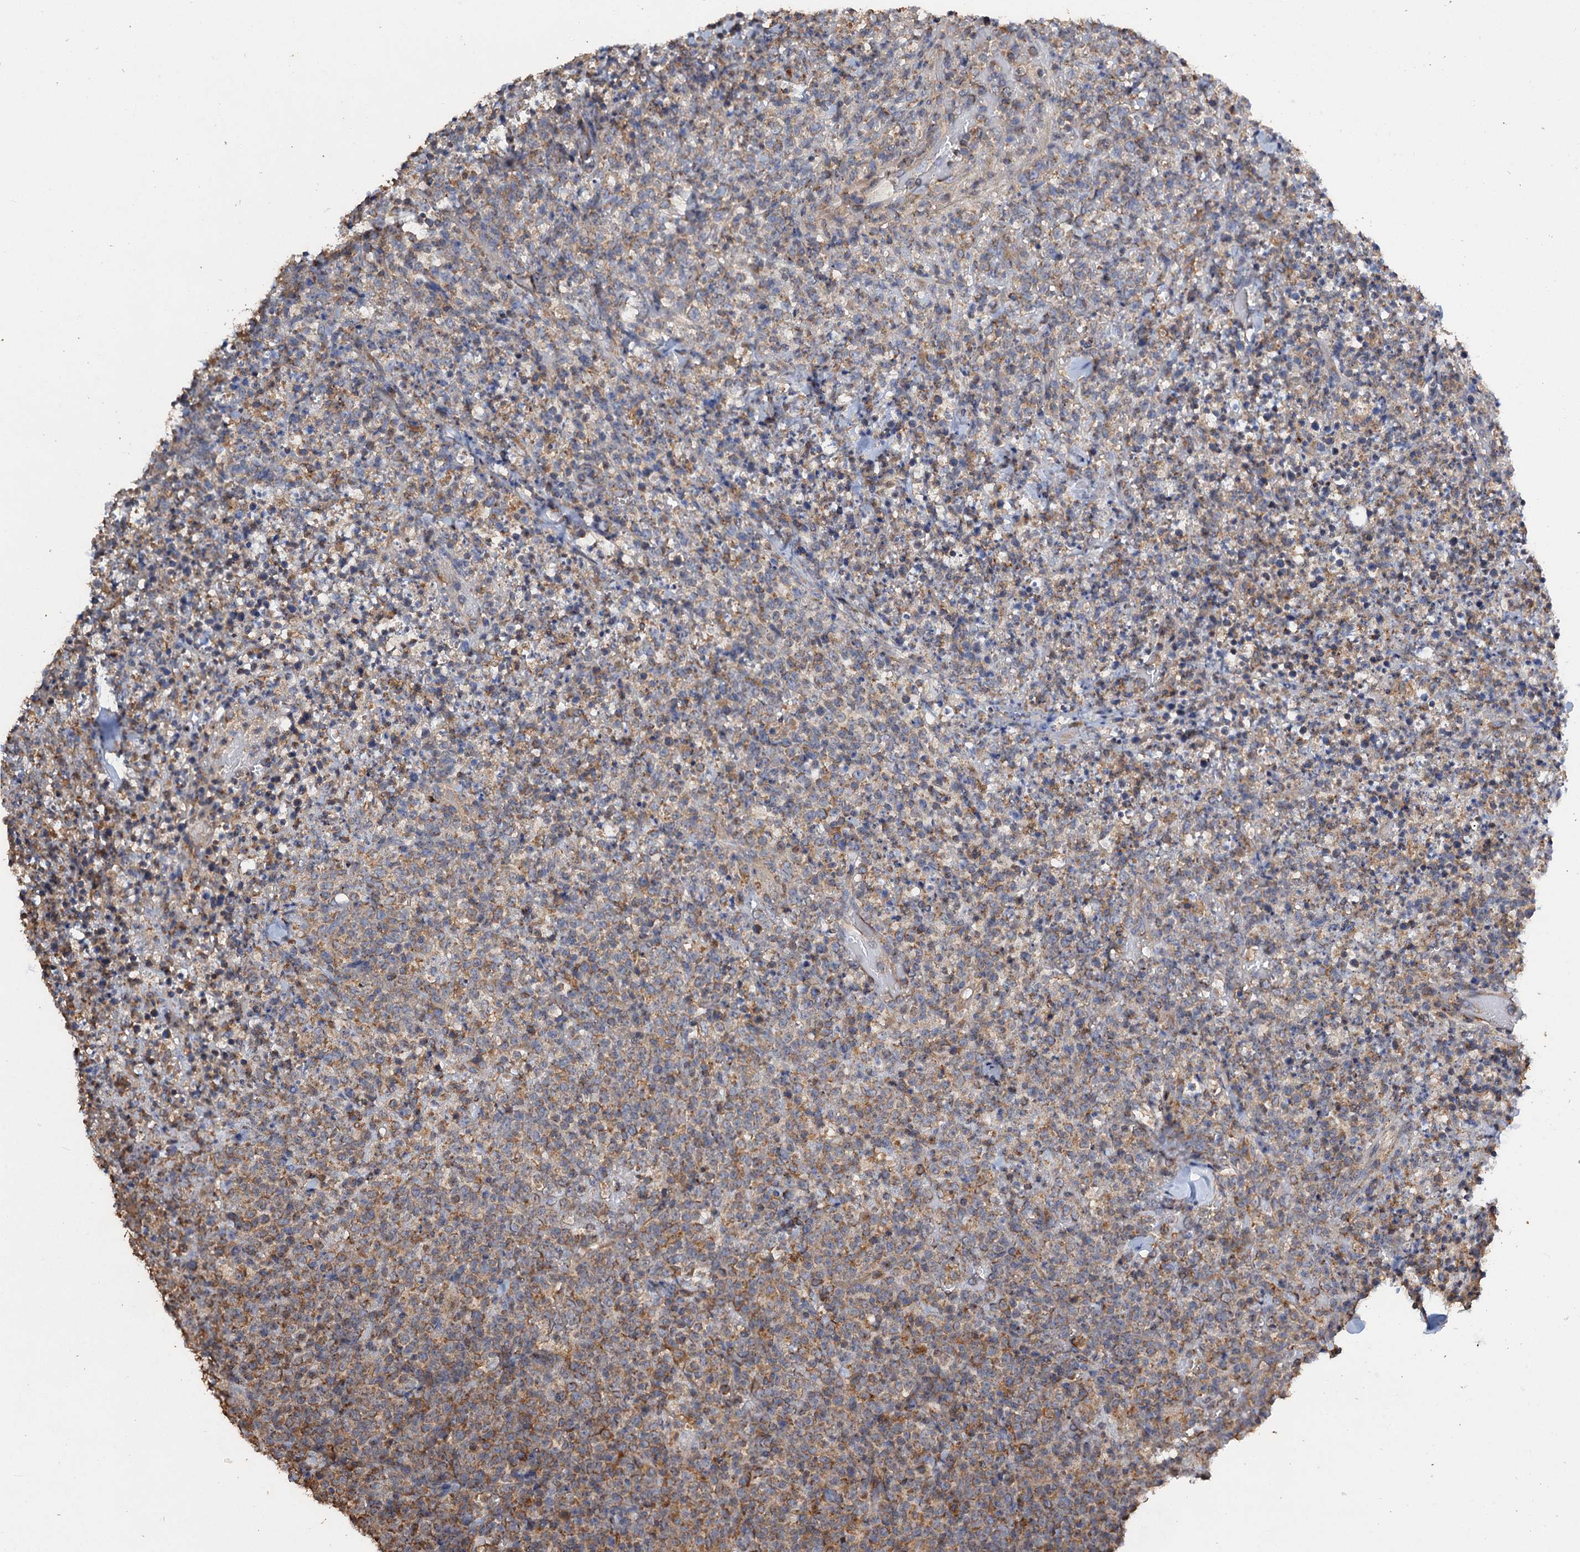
{"staining": {"intensity": "moderate", "quantity": "<25%", "location": "cytoplasmic/membranous"}, "tissue": "lymphoma", "cell_type": "Tumor cells", "image_type": "cancer", "snomed": [{"axis": "morphology", "description": "Malignant lymphoma, non-Hodgkin's type, High grade"}, {"axis": "topography", "description": "Colon"}], "caption": "High-grade malignant lymphoma, non-Hodgkin's type stained with a protein marker shows moderate staining in tumor cells.", "gene": "SCUBE3", "patient": {"sex": "female", "age": 53}}